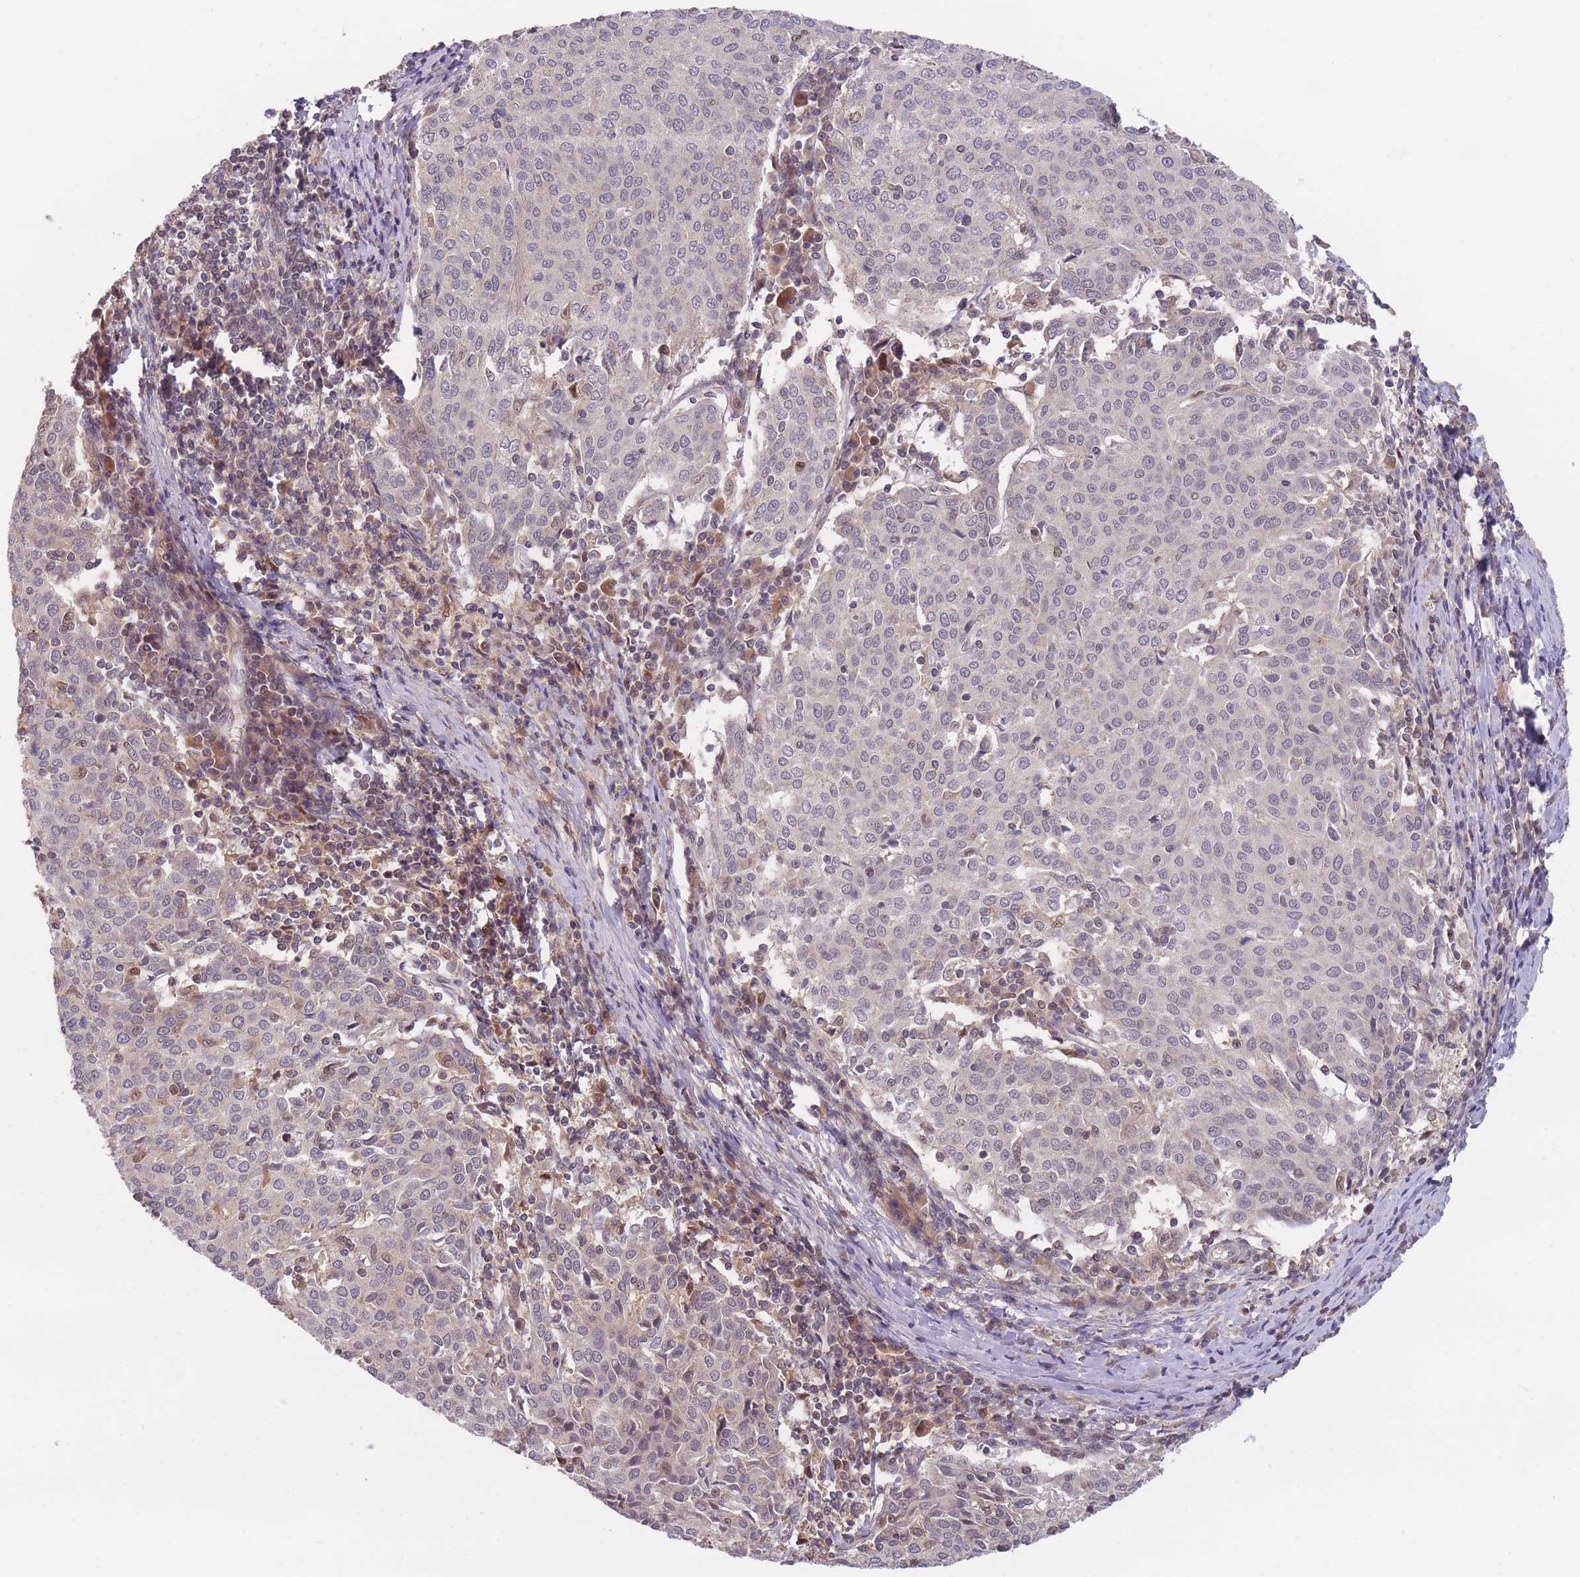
{"staining": {"intensity": "weak", "quantity": "<25%", "location": "nuclear"}, "tissue": "cervical cancer", "cell_type": "Tumor cells", "image_type": "cancer", "snomed": [{"axis": "morphology", "description": "Squamous cell carcinoma, NOS"}, {"axis": "topography", "description": "Cervix"}], "caption": "IHC micrograph of neoplastic tissue: human squamous cell carcinoma (cervical) stained with DAB displays no significant protein staining in tumor cells. (DAB IHC visualized using brightfield microscopy, high magnification).", "gene": "FAM153A", "patient": {"sex": "female", "age": 46}}